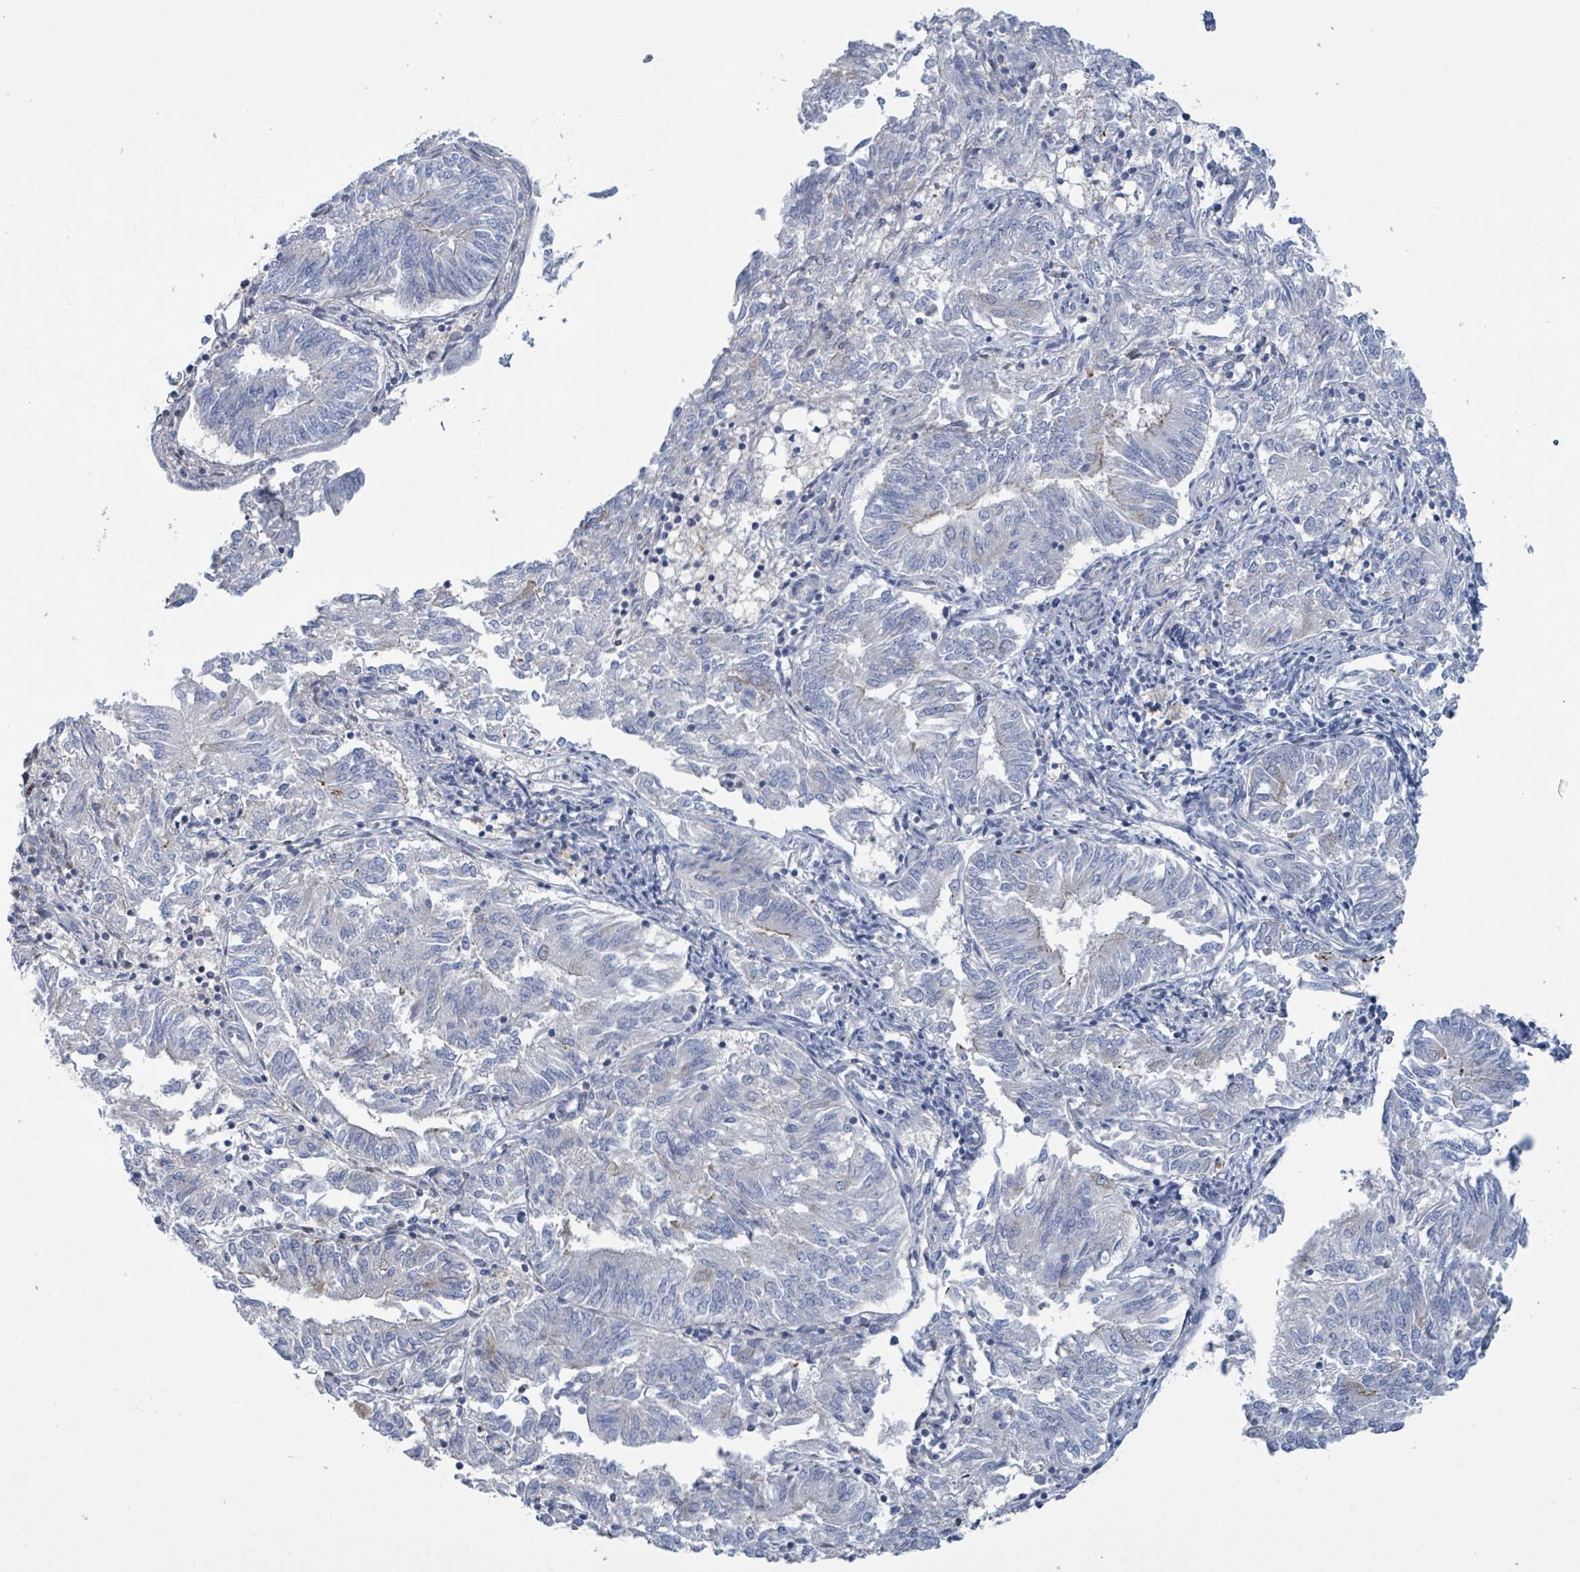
{"staining": {"intensity": "negative", "quantity": "none", "location": "none"}, "tissue": "endometrial cancer", "cell_type": "Tumor cells", "image_type": "cancer", "snomed": [{"axis": "morphology", "description": "Adenocarcinoma, NOS"}, {"axis": "topography", "description": "Endometrium"}], "caption": "Immunohistochemical staining of endometrial cancer shows no significant positivity in tumor cells. The staining is performed using DAB (3,3'-diaminobenzidine) brown chromogen with nuclei counter-stained in using hematoxylin.", "gene": "DGKZ", "patient": {"sex": "female", "age": 58}}